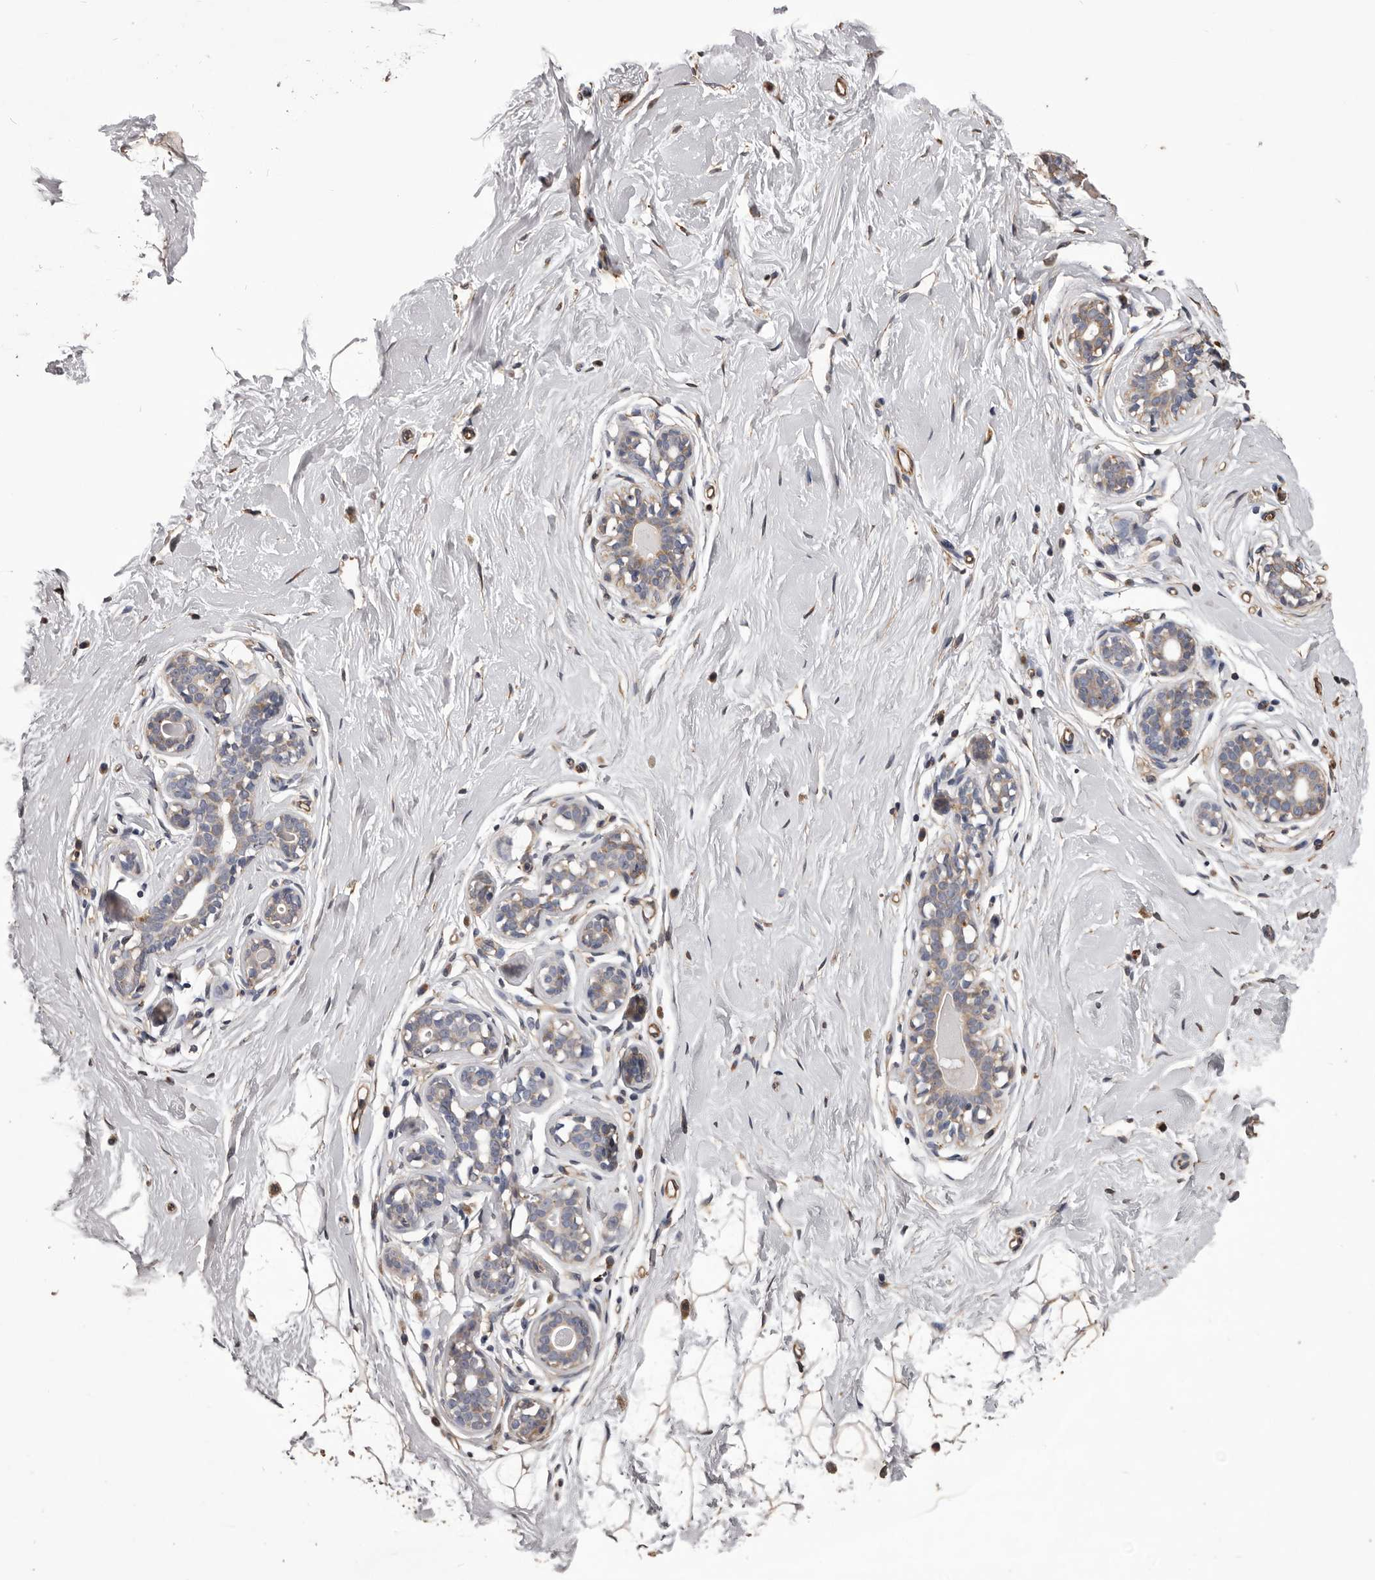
{"staining": {"intensity": "moderate", "quantity": ">75%", "location": "cytoplasmic/membranous"}, "tissue": "breast", "cell_type": "Adipocytes", "image_type": "normal", "snomed": [{"axis": "morphology", "description": "Normal tissue, NOS"}, {"axis": "morphology", "description": "Adenoma, NOS"}, {"axis": "topography", "description": "Breast"}], "caption": "IHC micrograph of normal human breast stained for a protein (brown), which reveals medium levels of moderate cytoplasmic/membranous staining in approximately >75% of adipocytes.", "gene": "CEP104", "patient": {"sex": "female", "age": 23}}